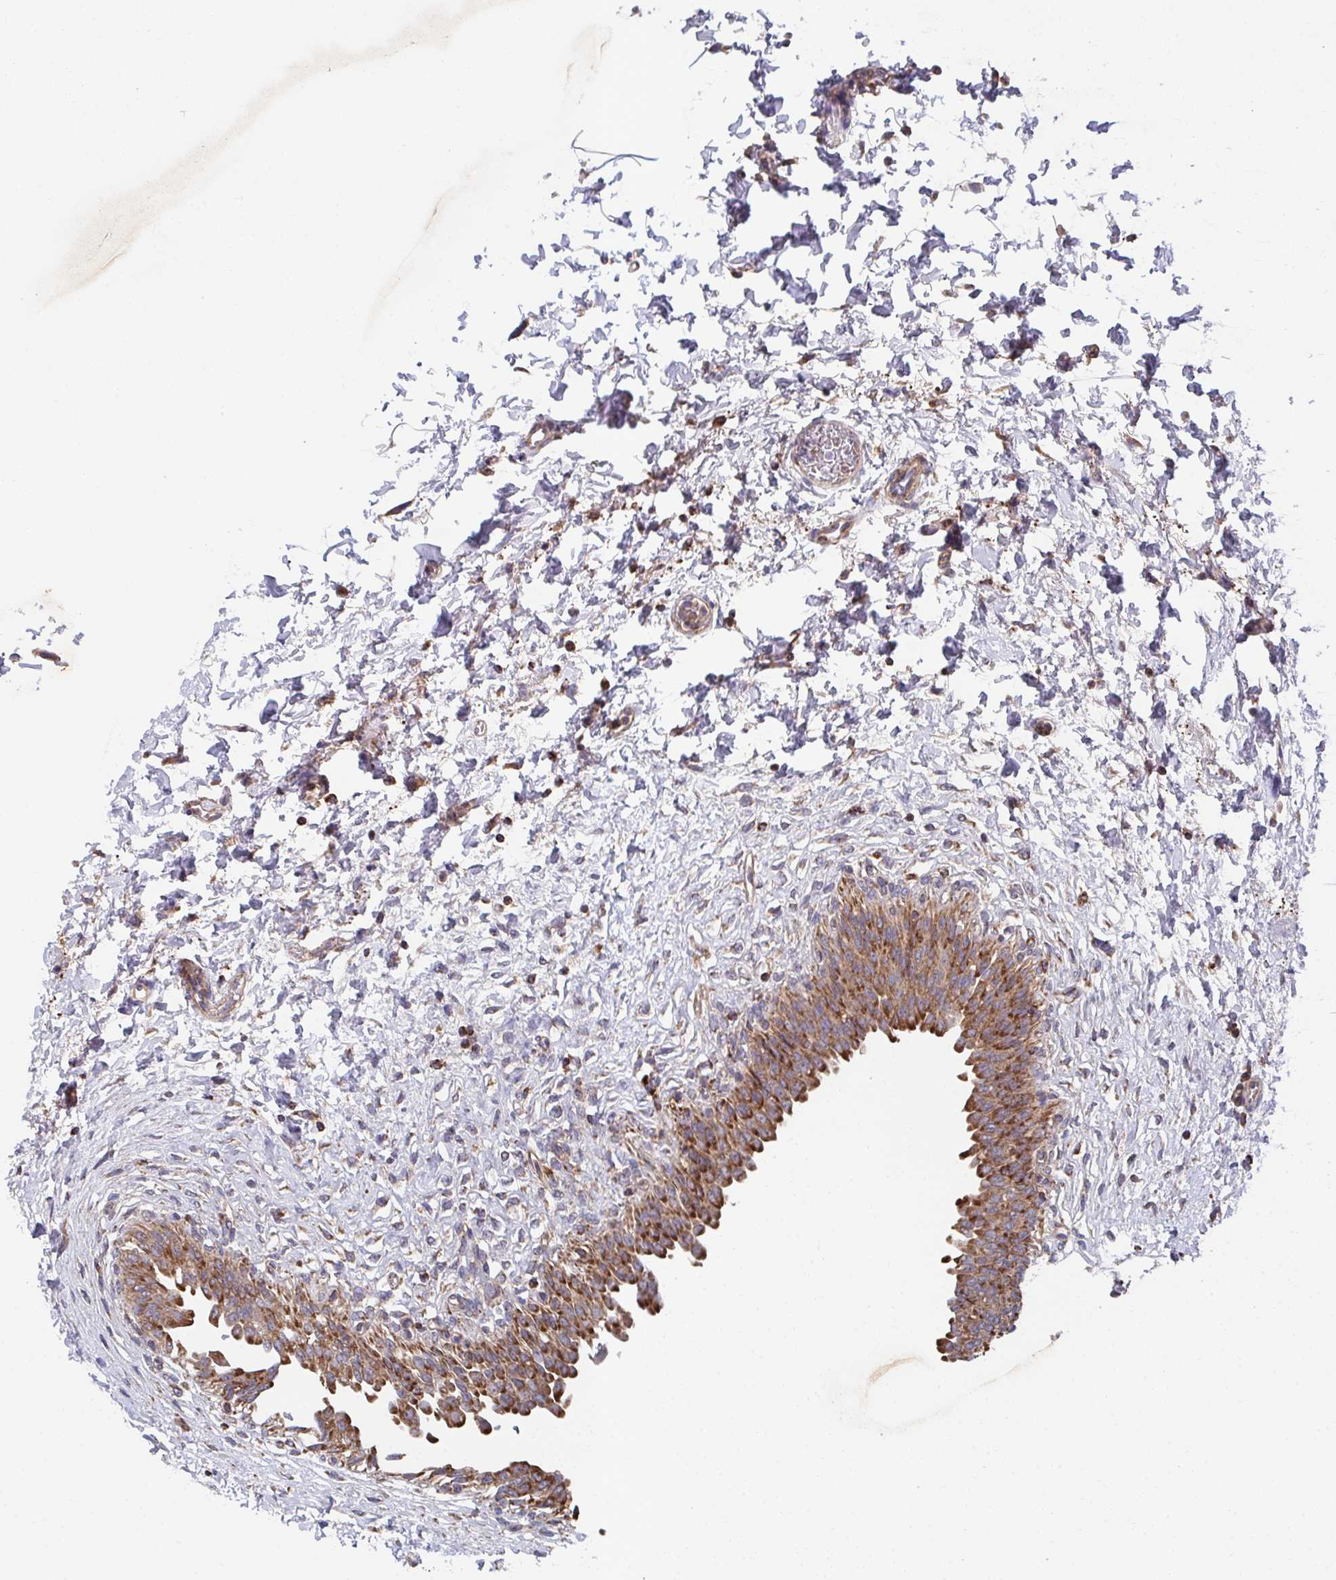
{"staining": {"intensity": "moderate", "quantity": "25%-75%", "location": "cytoplasmic/membranous"}, "tissue": "urinary bladder", "cell_type": "Urothelial cells", "image_type": "normal", "snomed": [{"axis": "morphology", "description": "Normal tissue, NOS"}, {"axis": "topography", "description": "Urinary bladder"}], "caption": "About 25%-75% of urothelial cells in benign urinary bladder display moderate cytoplasmic/membranous protein positivity as visualized by brown immunohistochemical staining.", "gene": "MT", "patient": {"sex": "male", "age": 37}}